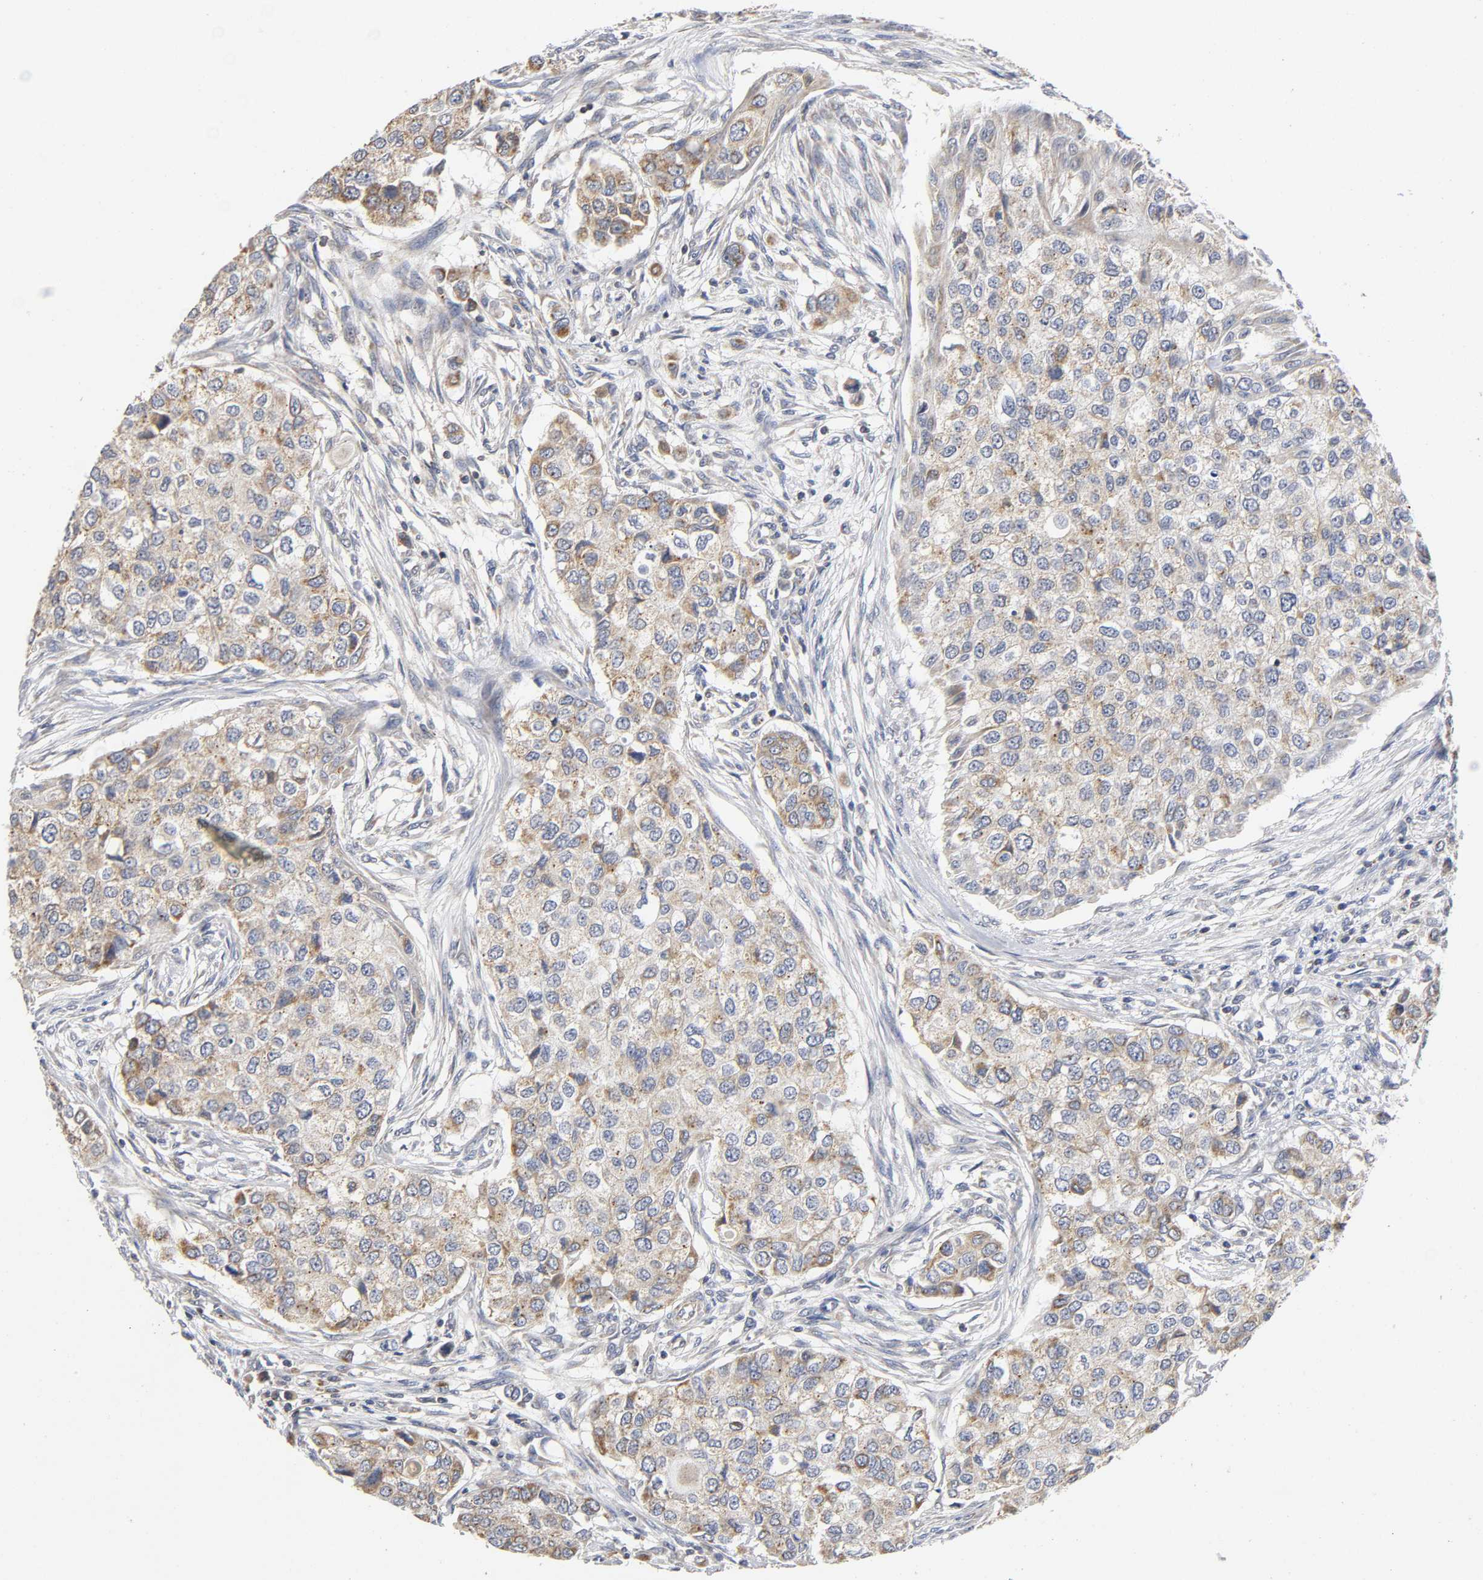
{"staining": {"intensity": "moderate", "quantity": ">75%", "location": "cytoplasmic/membranous"}, "tissue": "breast cancer", "cell_type": "Tumor cells", "image_type": "cancer", "snomed": [{"axis": "morphology", "description": "Normal tissue, NOS"}, {"axis": "morphology", "description": "Duct carcinoma"}, {"axis": "topography", "description": "Breast"}], "caption": "IHC micrograph of neoplastic tissue: human intraductal carcinoma (breast) stained using IHC shows medium levels of moderate protein expression localized specifically in the cytoplasmic/membranous of tumor cells, appearing as a cytoplasmic/membranous brown color.", "gene": "SYT16", "patient": {"sex": "female", "age": 49}}